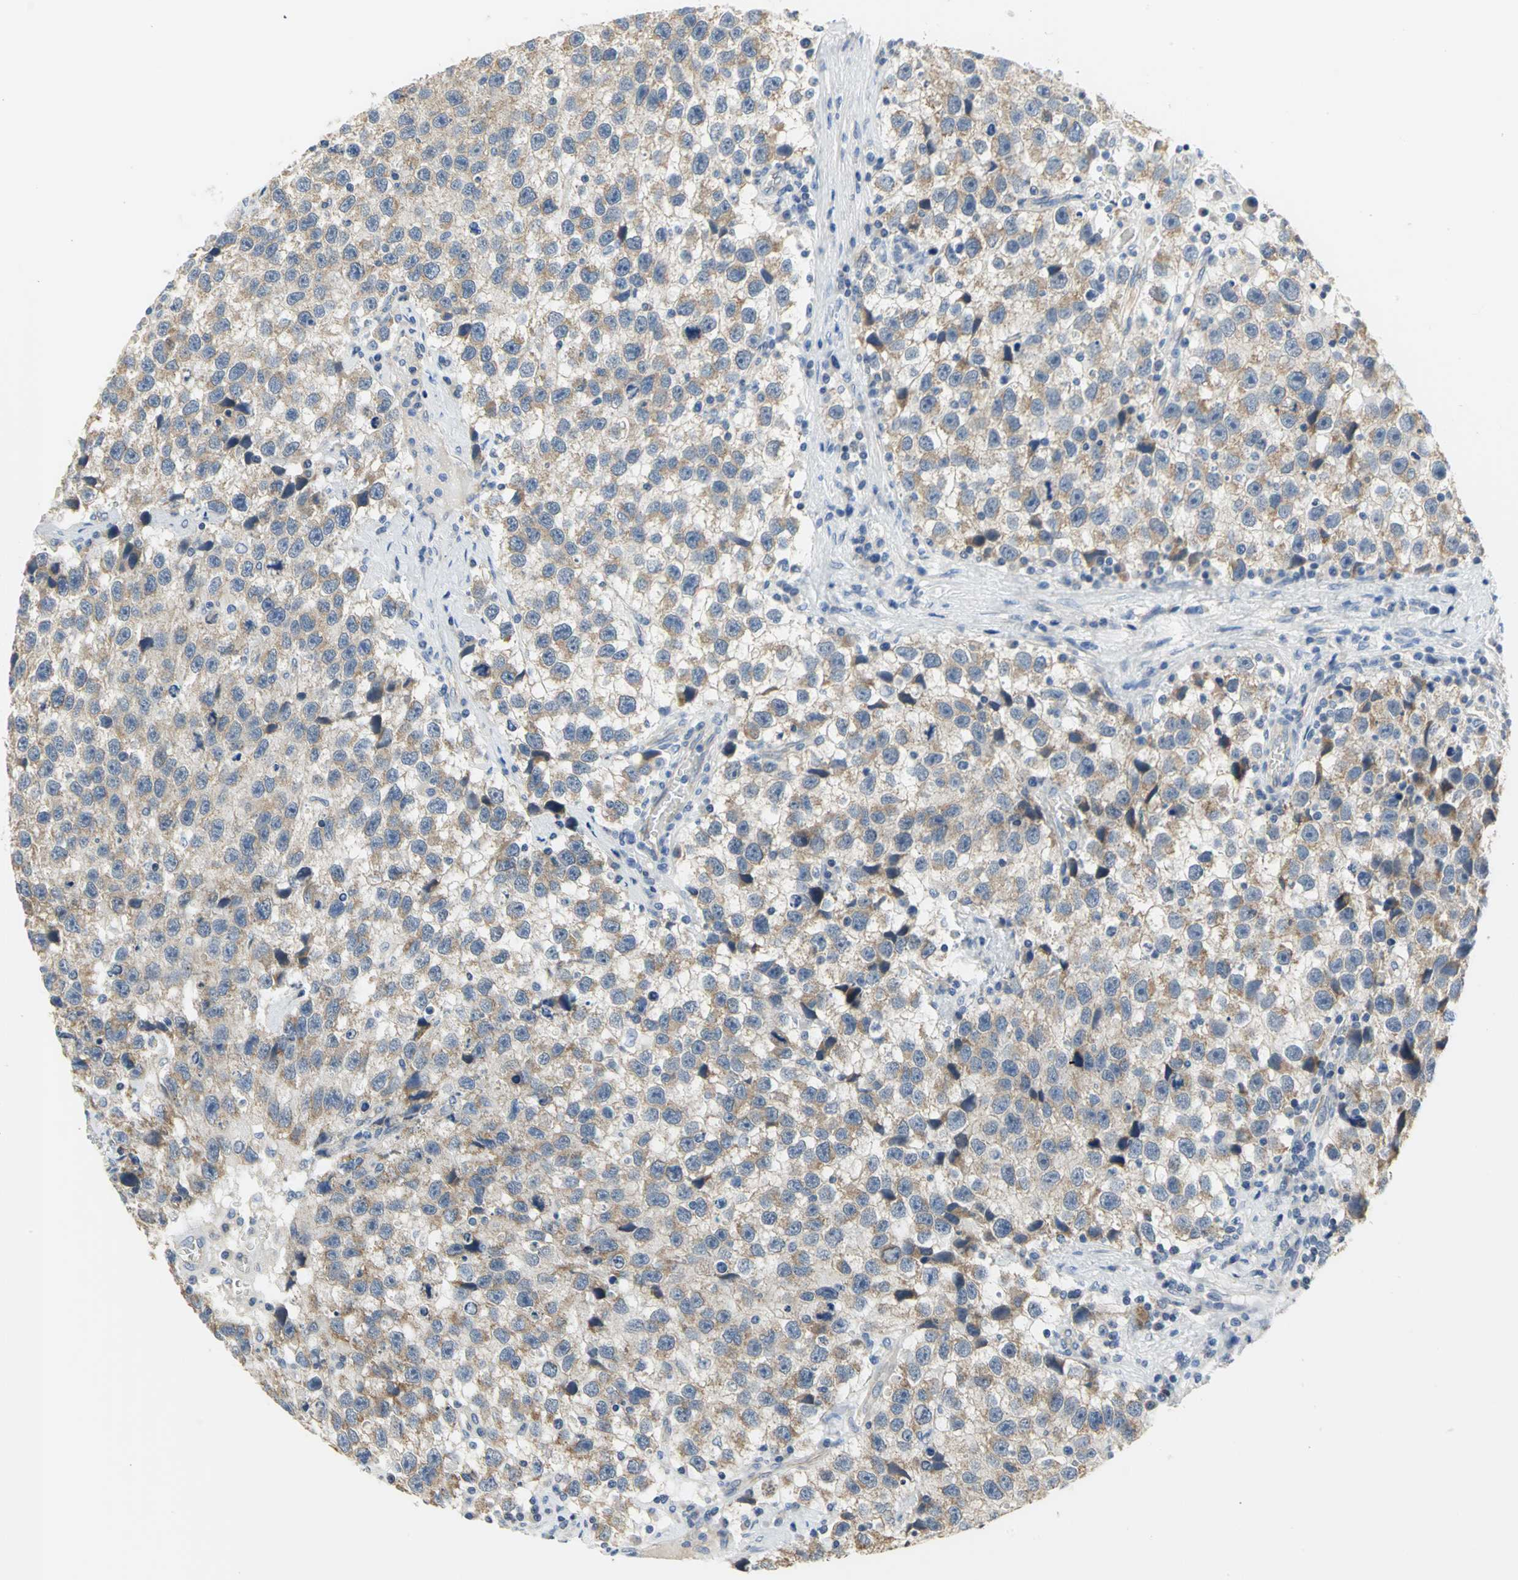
{"staining": {"intensity": "moderate", "quantity": ">75%", "location": "cytoplasmic/membranous"}, "tissue": "testis cancer", "cell_type": "Tumor cells", "image_type": "cancer", "snomed": [{"axis": "morphology", "description": "Seminoma, NOS"}, {"axis": "topography", "description": "Testis"}], "caption": "Immunohistochemical staining of testis seminoma demonstrates medium levels of moderate cytoplasmic/membranous protein expression in about >75% of tumor cells.", "gene": "HTR1F", "patient": {"sex": "male", "age": 33}}